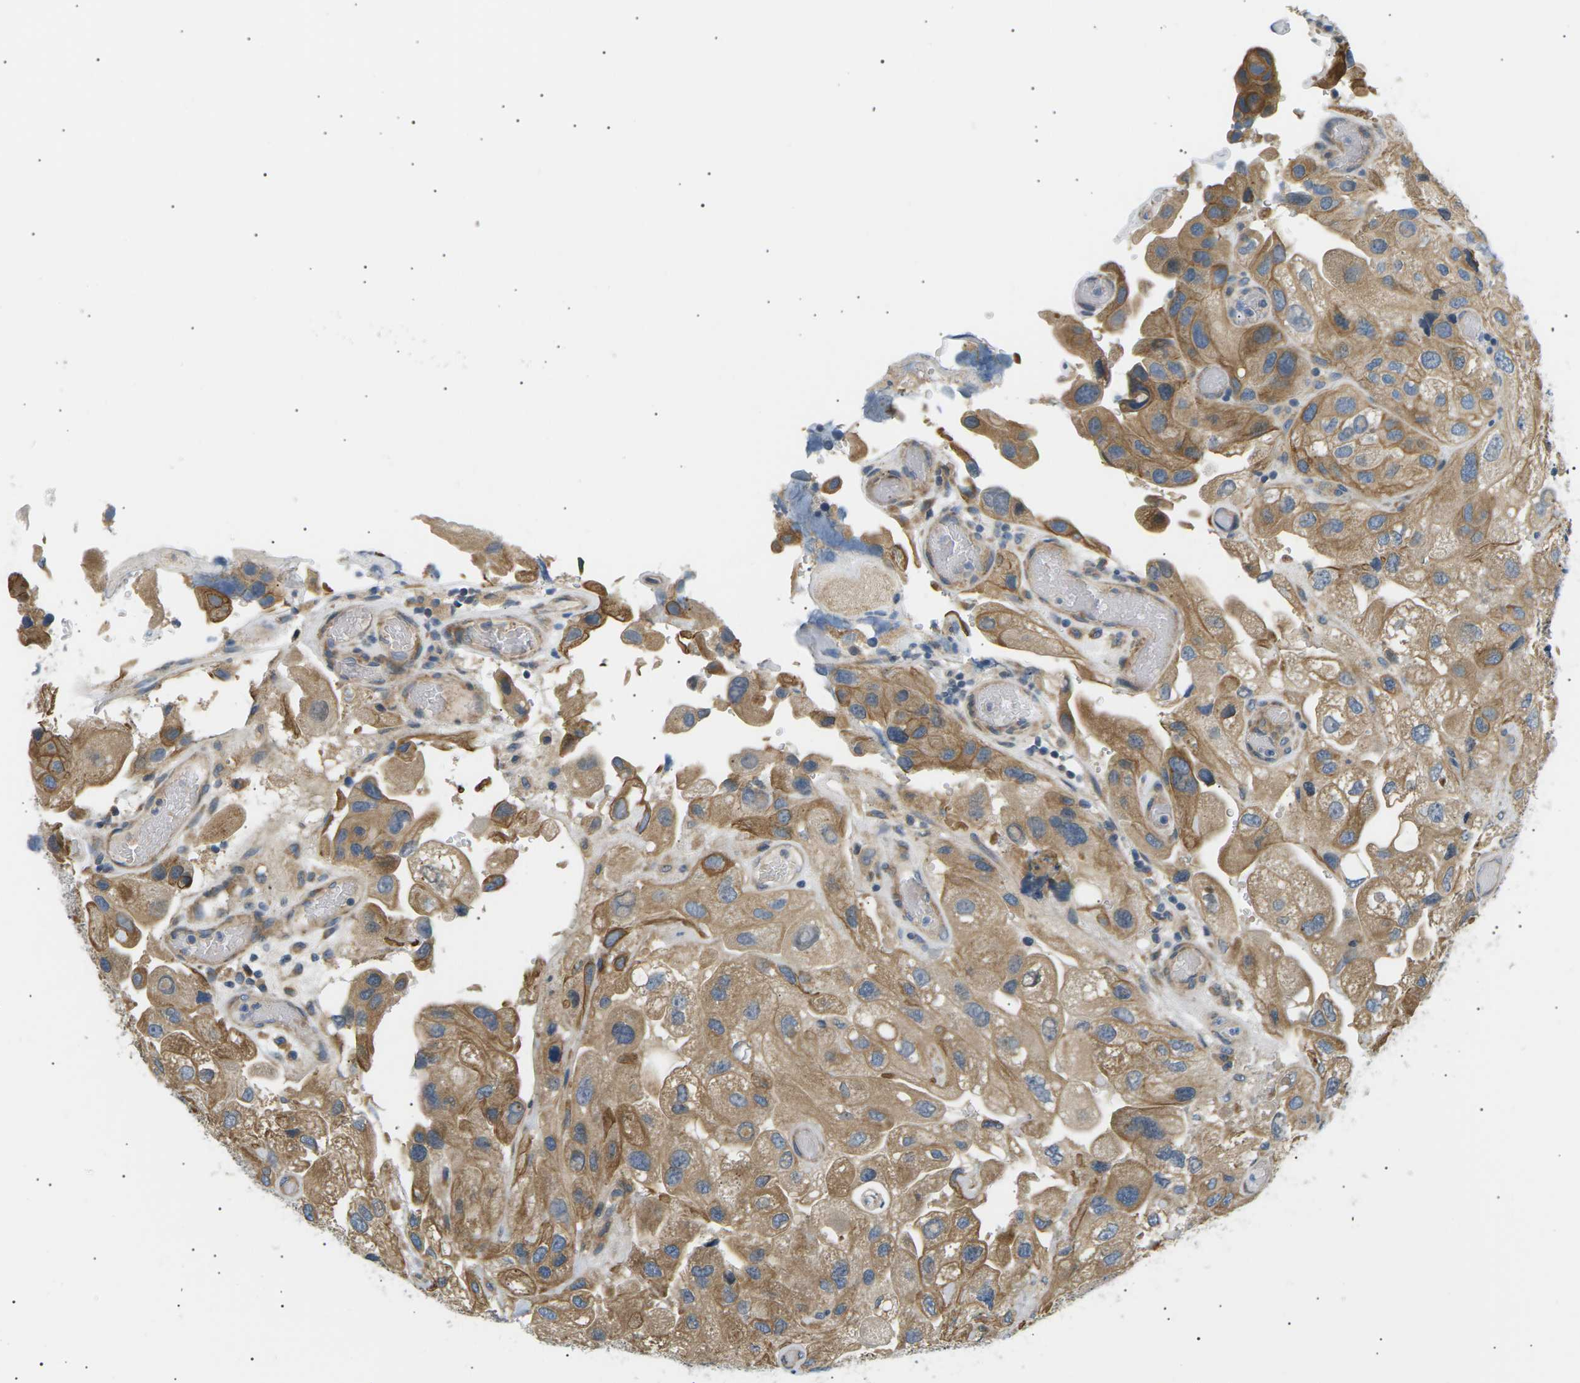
{"staining": {"intensity": "moderate", "quantity": ">75%", "location": "cytoplasmic/membranous"}, "tissue": "urothelial cancer", "cell_type": "Tumor cells", "image_type": "cancer", "snomed": [{"axis": "morphology", "description": "Urothelial carcinoma, High grade"}, {"axis": "topography", "description": "Urinary bladder"}], "caption": "Moderate cytoplasmic/membranous protein staining is identified in approximately >75% of tumor cells in urothelial cancer.", "gene": "TBC1D8", "patient": {"sex": "female", "age": 64}}